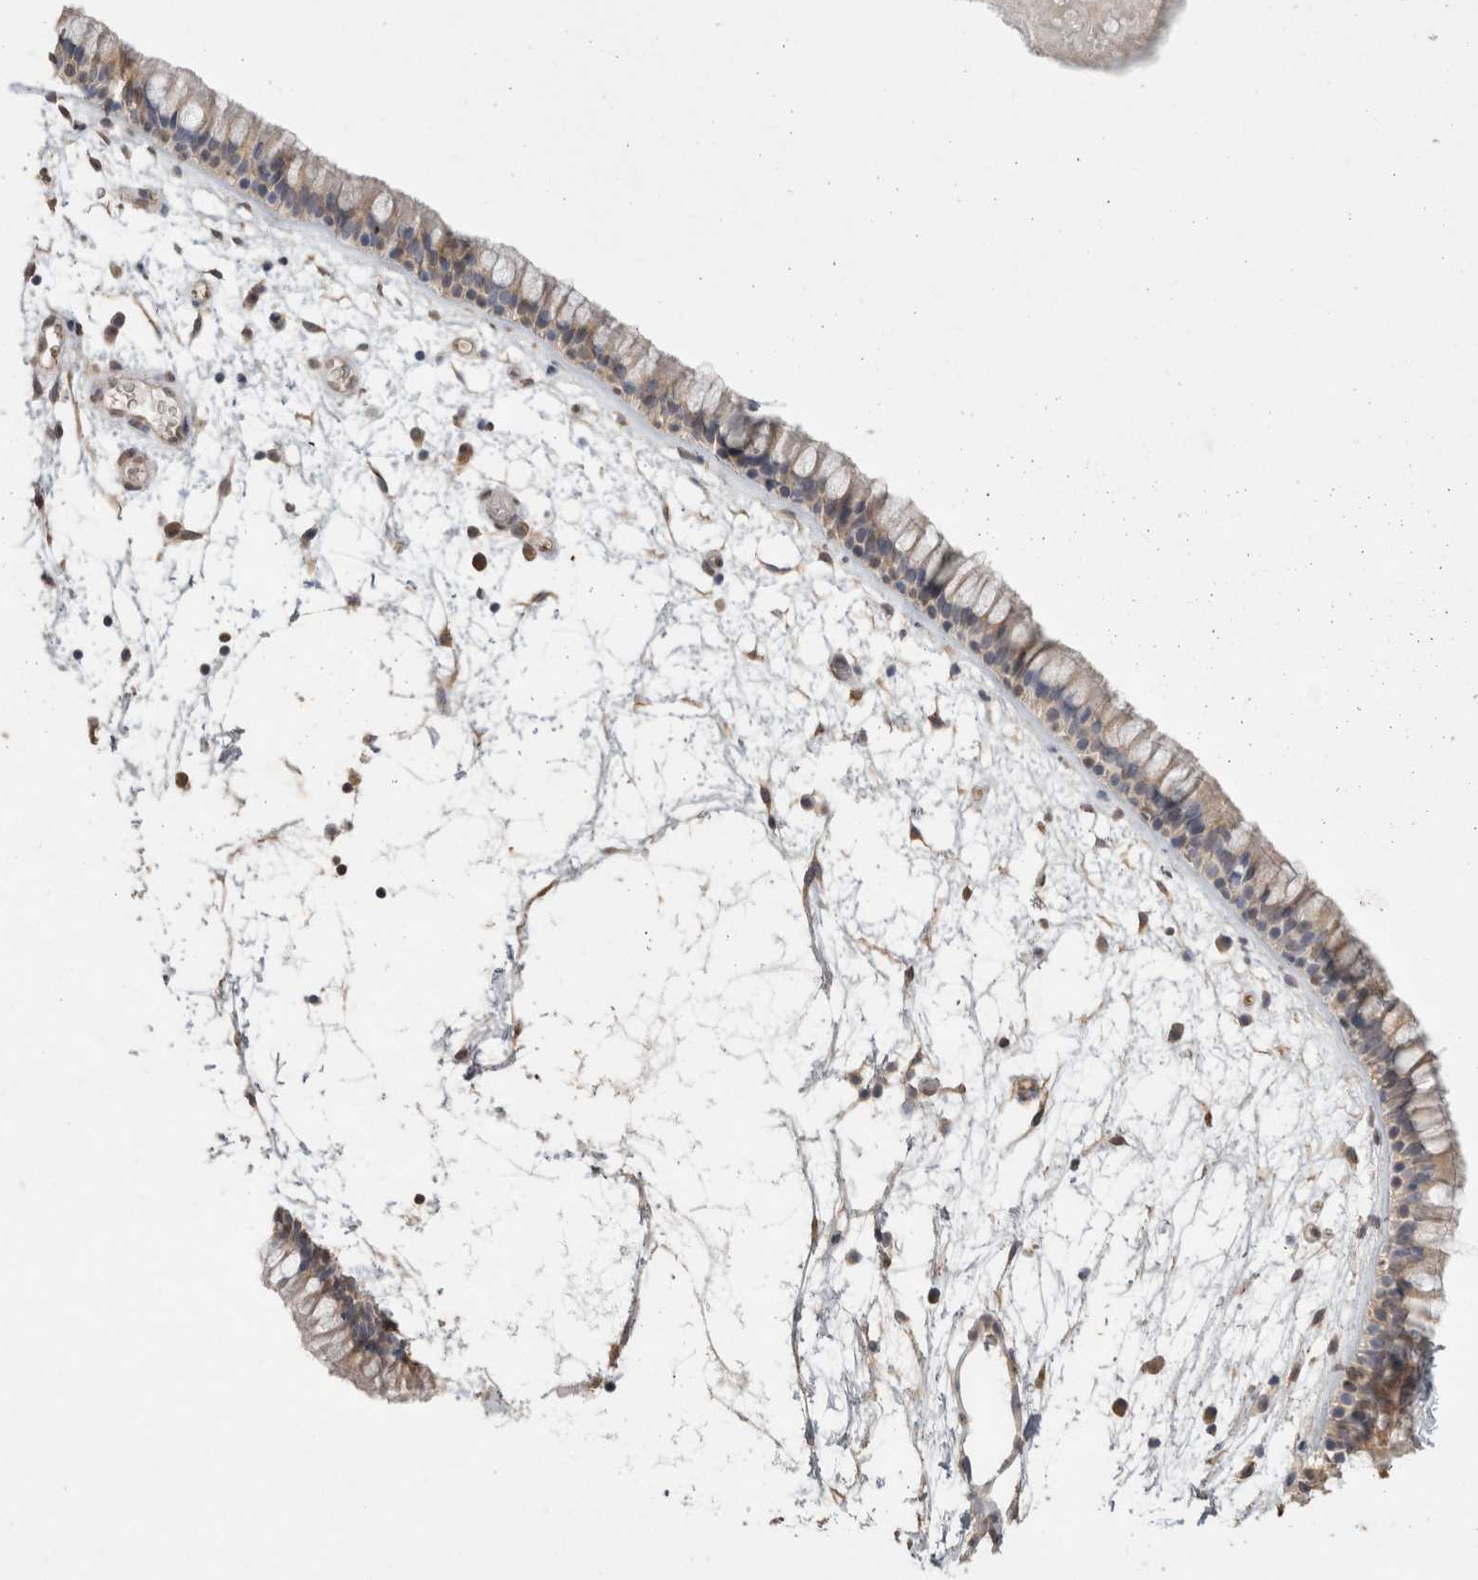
{"staining": {"intensity": "weak", "quantity": ">75%", "location": "cytoplasmic/membranous"}, "tissue": "nasopharynx", "cell_type": "Respiratory epithelial cells", "image_type": "normal", "snomed": [{"axis": "morphology", "description": "Normal tissue, NOS"}, {"axis": "morphology", "description": "Inflammation, NOS"}, {"axis": "topography", "description": "Nasopharynx"}], "caption": "High-magnification brightfield microscopy of unremarkable nasopharynx stained with DAB (brown) and counterstained with hematoxylin (blue). respiratory epithelial cells exhibit weak cytoplasmic/membranous expression is present in about>75% of cells. The staining was performed using DAB (3,3'-diaminobenzidine) to visualize the protein expression in brown, while the nuclei were stained in blue with hematoxylin (Magnification: 20x).", "gene": "NAALADL2", "patient": {"sex": "male", "age": 48}}